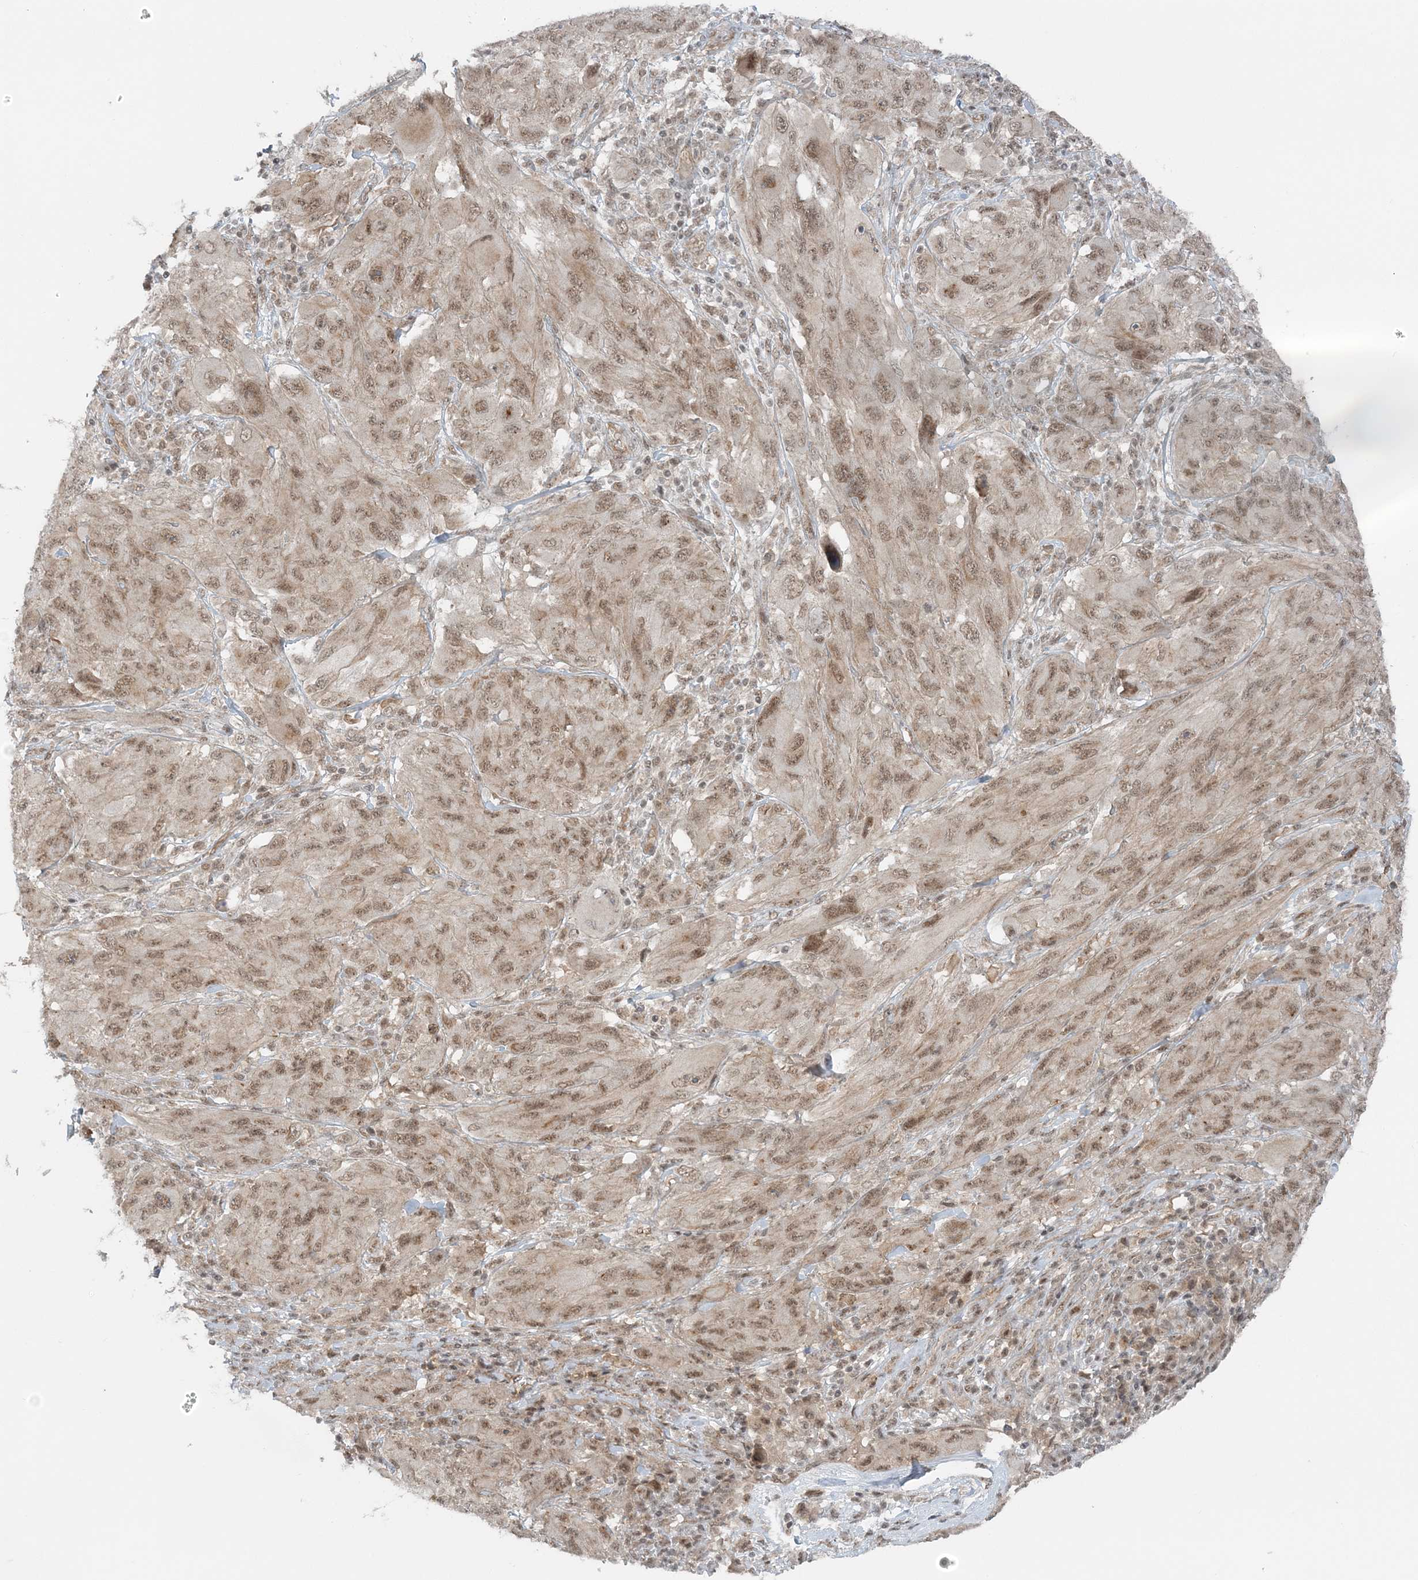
{"staining": {"intensity": "moderate", "quantity": ">75%", "location": "nuclear"}, "tissue": "melanoma", "cell_type": "Tumor cells", "image_type": "cancer", "snomed": [{"axis": "morphology", "description": "Malignant melanoma, NOS"}, {"axis": "topography", "description": "Skin"}], "caption": "A high-resolution micrograph shows immunohistochemistry staining of melanoma, which demonstrates moderate nuclear expression in approximately >75% of tumor cells. The protein of interest is shown in brown color, while the nuclei are stained blue.", "gene": "ATP11A", "patient": {"sex": "female", "age": 91}}